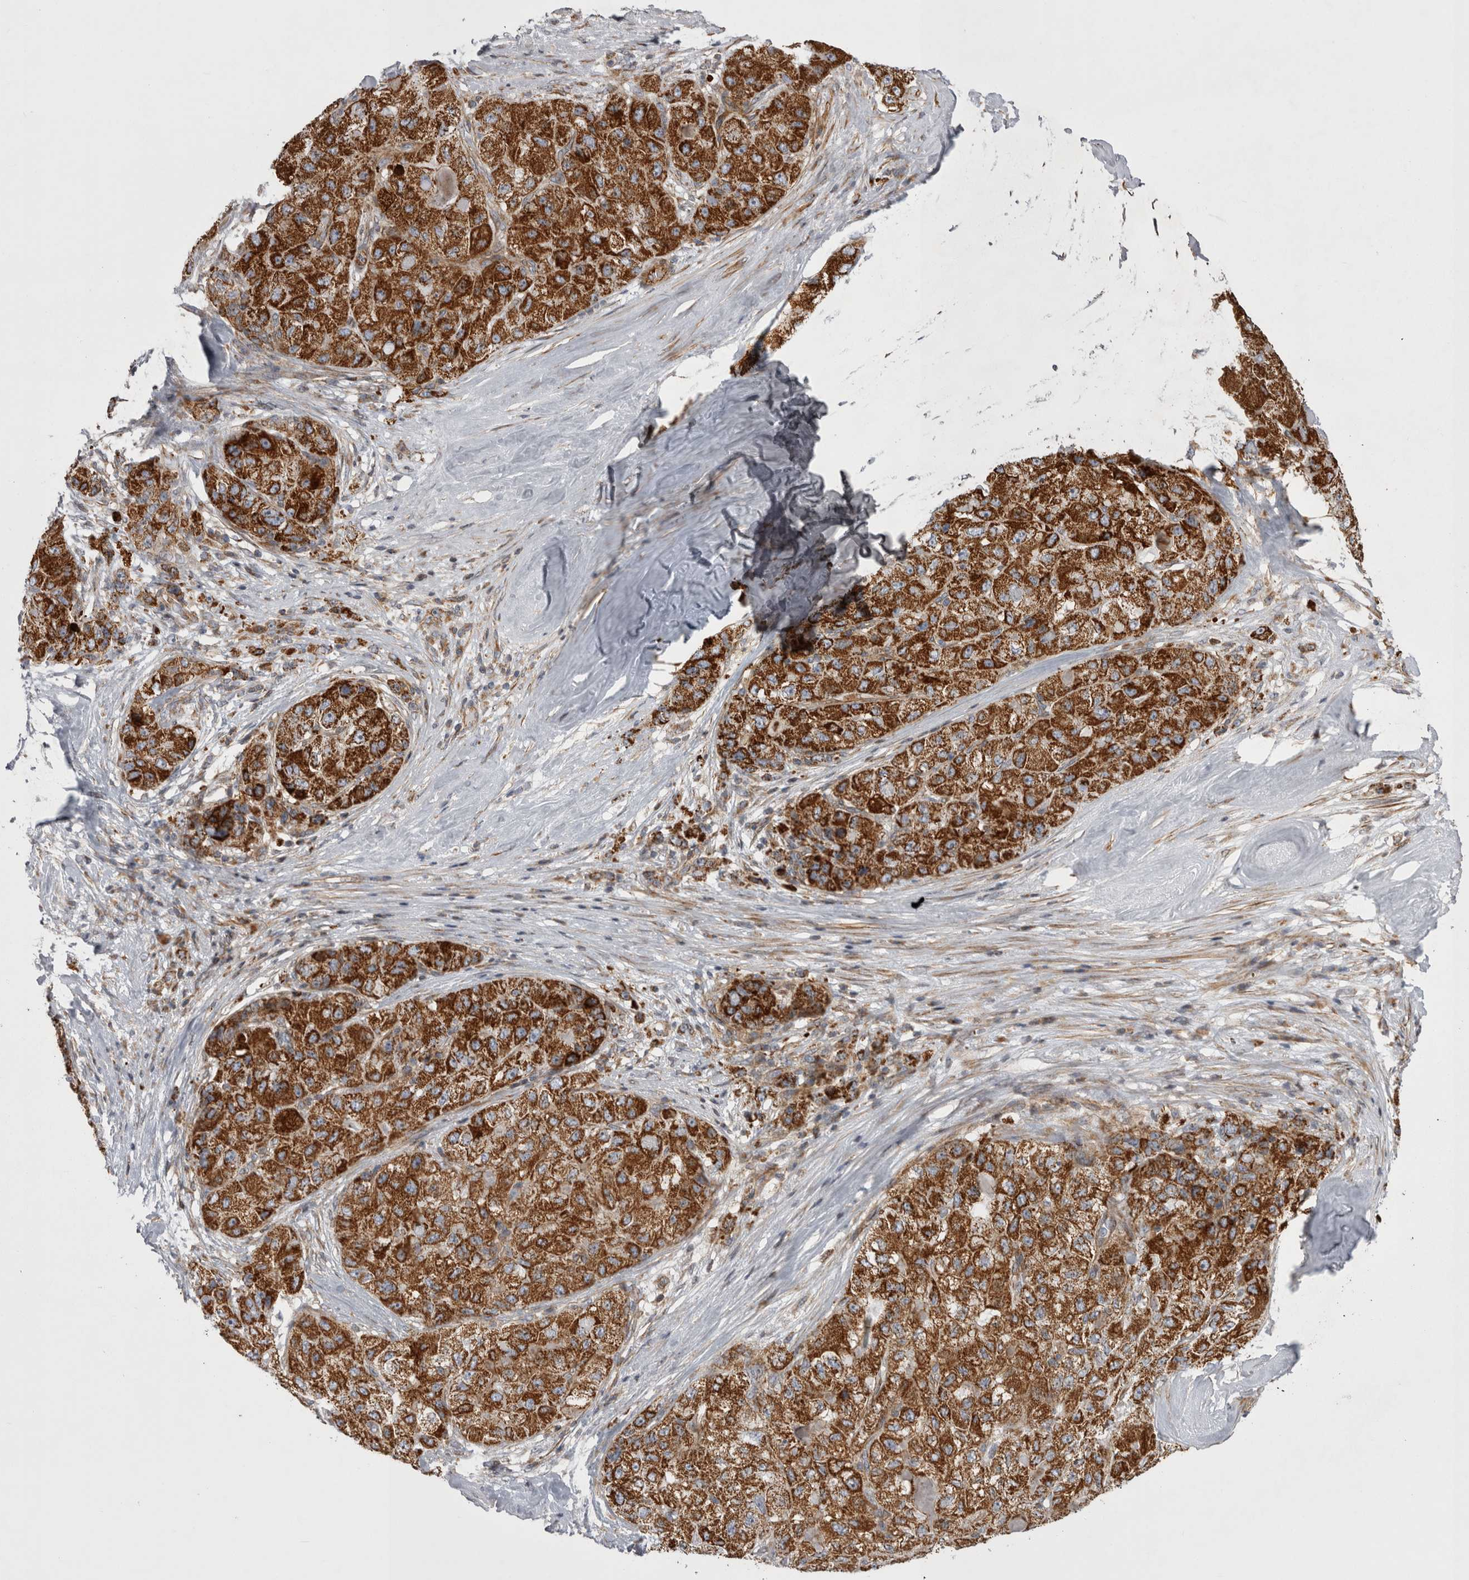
{"staining": {"intensity": "strong", "quantity": ">75%", "location": "cytoplasmic/membranous"}, "tissue": "liver cancer", "cell_type": "Tumor cells", "image_type": "cancer", "snomed": [{"axis": "morphology", "description": "Carcinoma, Hepatocellular, NOS"}, {"axis": "topography", "description": "Liver"}], "caption": "Liver cancer (hepatocellular carcinoma) stained with a brown dye demonstrates strong cytoplasmic/membranous positive staining in about >75% of tumor cells.", "gene": "TSPOAP1", "patient": {"sex": "male", "age": 80}}